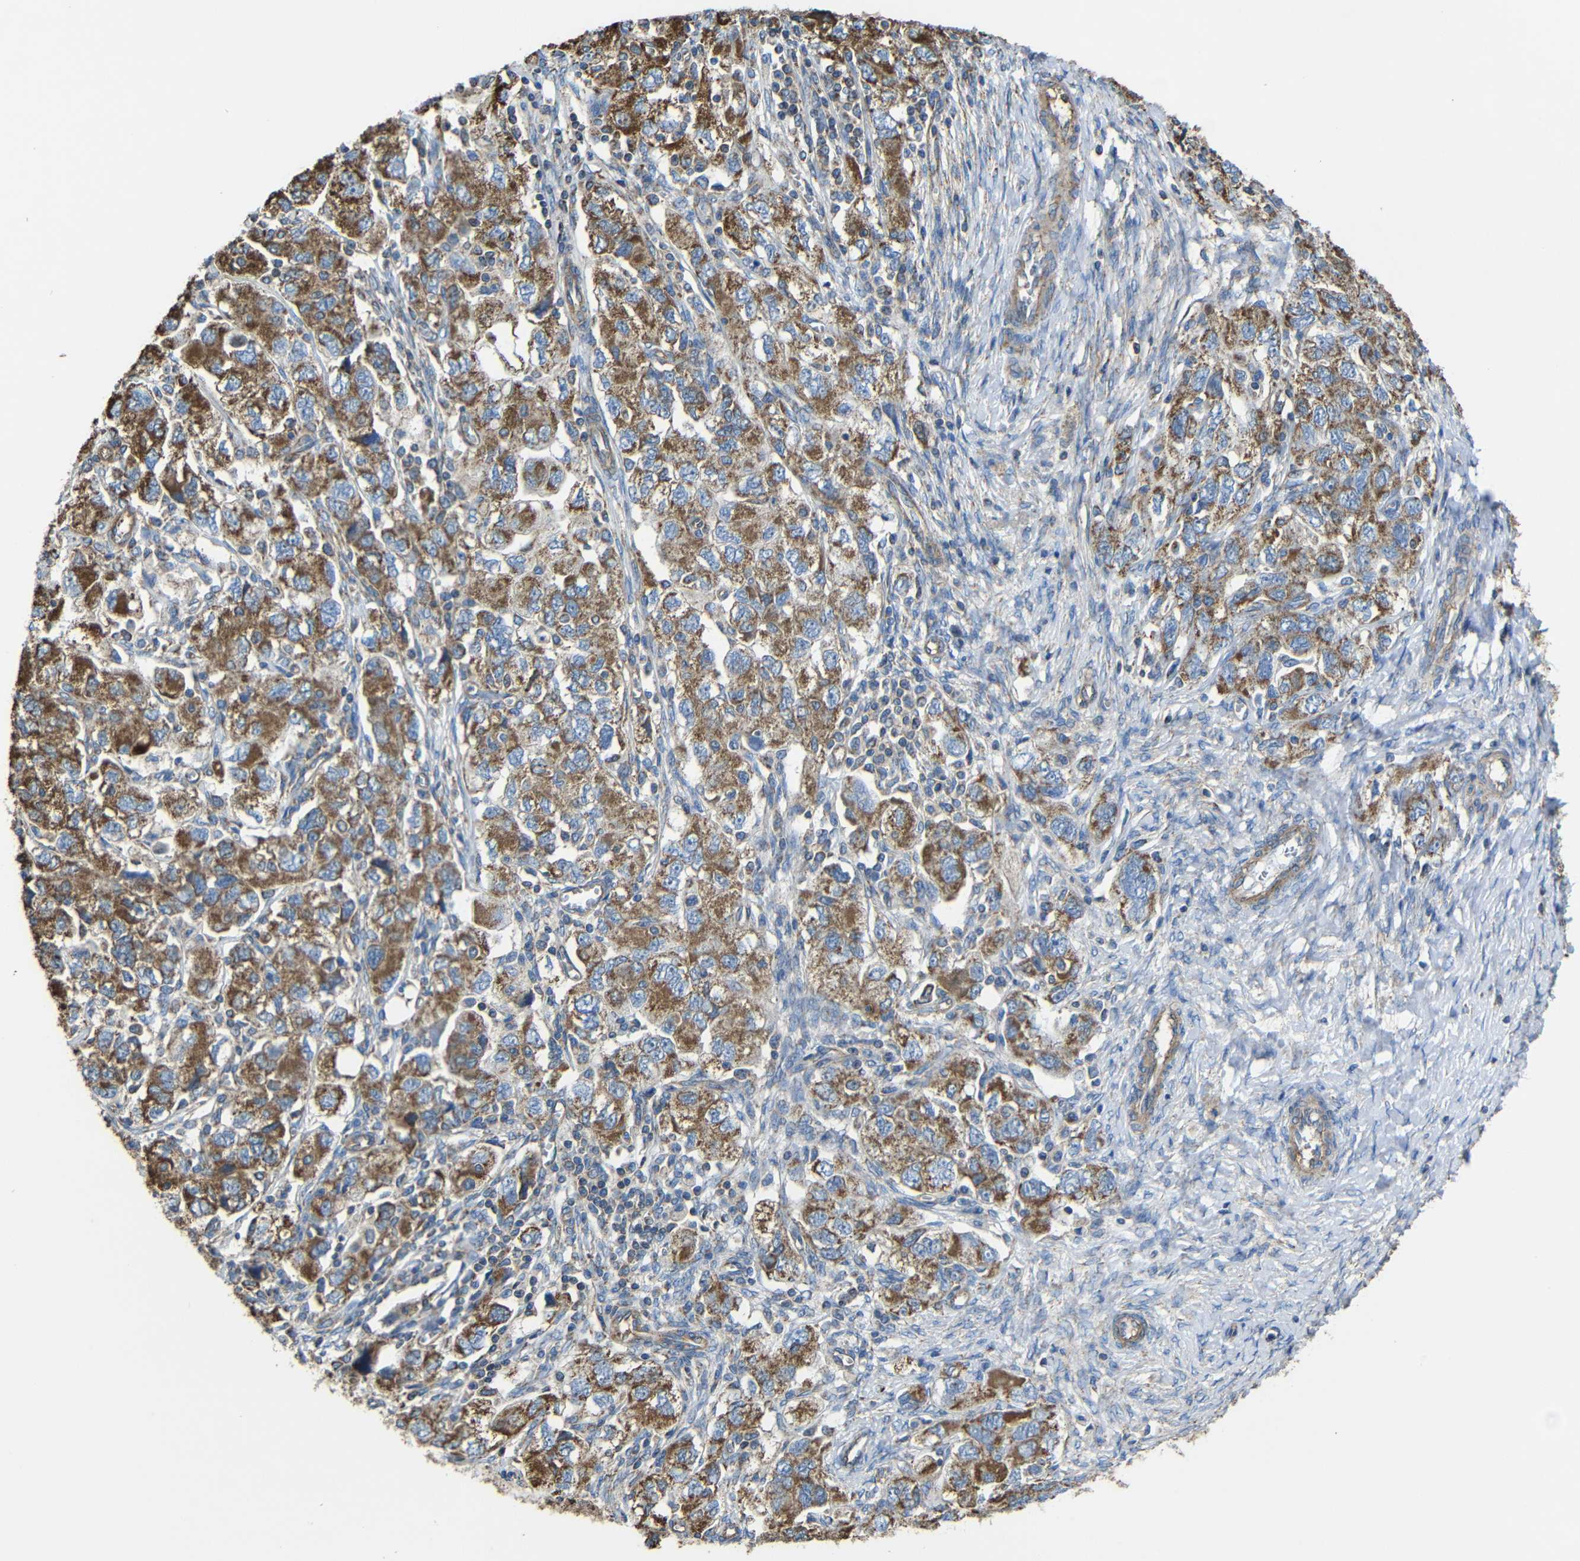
{"staining": {"intensity": "moderate", "quantity": ">75%", "location": "cytoplasmic/membranous"}, "tissue": "ovarian cancer", "cell_type": "Tumor cells", "image_type": "cancer", "snomed": [{"axis": "morphology", "description": "Carcinoma, NOS"}, {"axis": "morphology", "description": "Cystadenocarcinoma, serous, NOS"}, {"axis": "topography", "description": "Ovary"}], "caption": "The image demonstrates staining of ovarian cancer, revealing moderate cytoplasmic/membranous protein positivity (brown color) within tumor cells.", "gene": "INTS6L", "patient": {"sex": "female", "age": 69}}